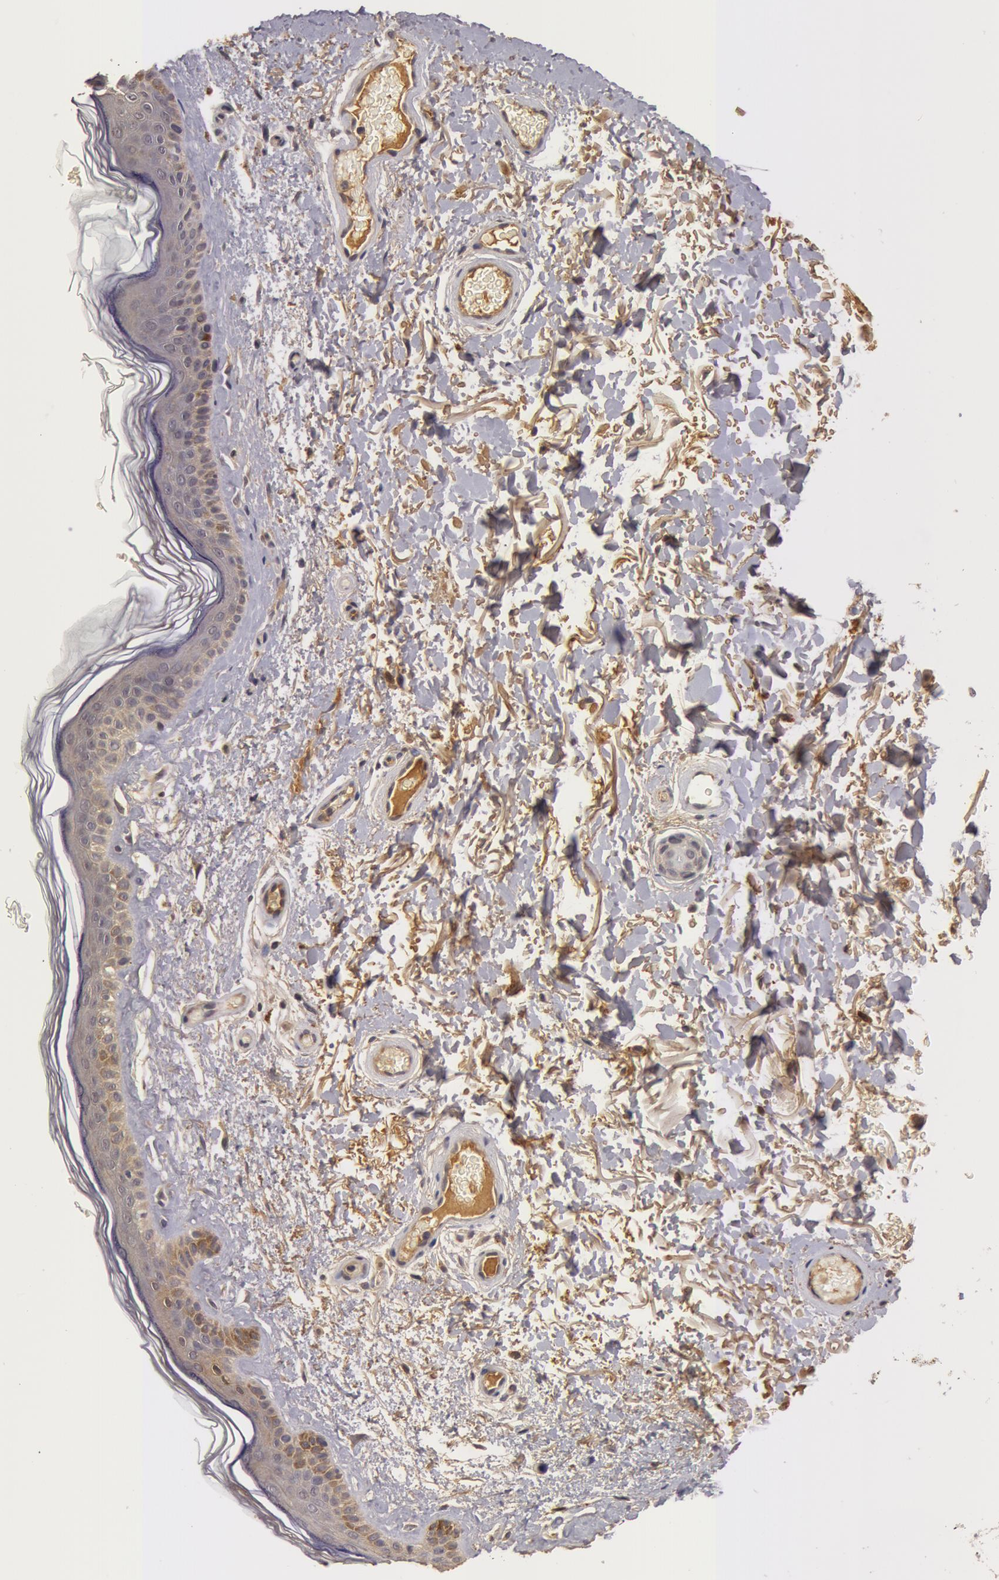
{"staining": {"intensity": "weak", "quantity": ">75%", "location": "cytoplasmic/membranous"}, "tissue": "skin", "cell_type": "Fibroblasts", "image_type": "normal", "snomed": [{"axis": "morphology", "description": "Normal tissue, NOS"}, {"axis": "topography", "description": "Skin"}], "caption": "Approximately >75% of fibroblasts in unremarkable skin demonstrate weak cytoplasmic/membranous protein positivity as visualized by brown immunohistochemical staining.", "gene": "BCHE", "patient": {"sex": "male", "age": 63}}